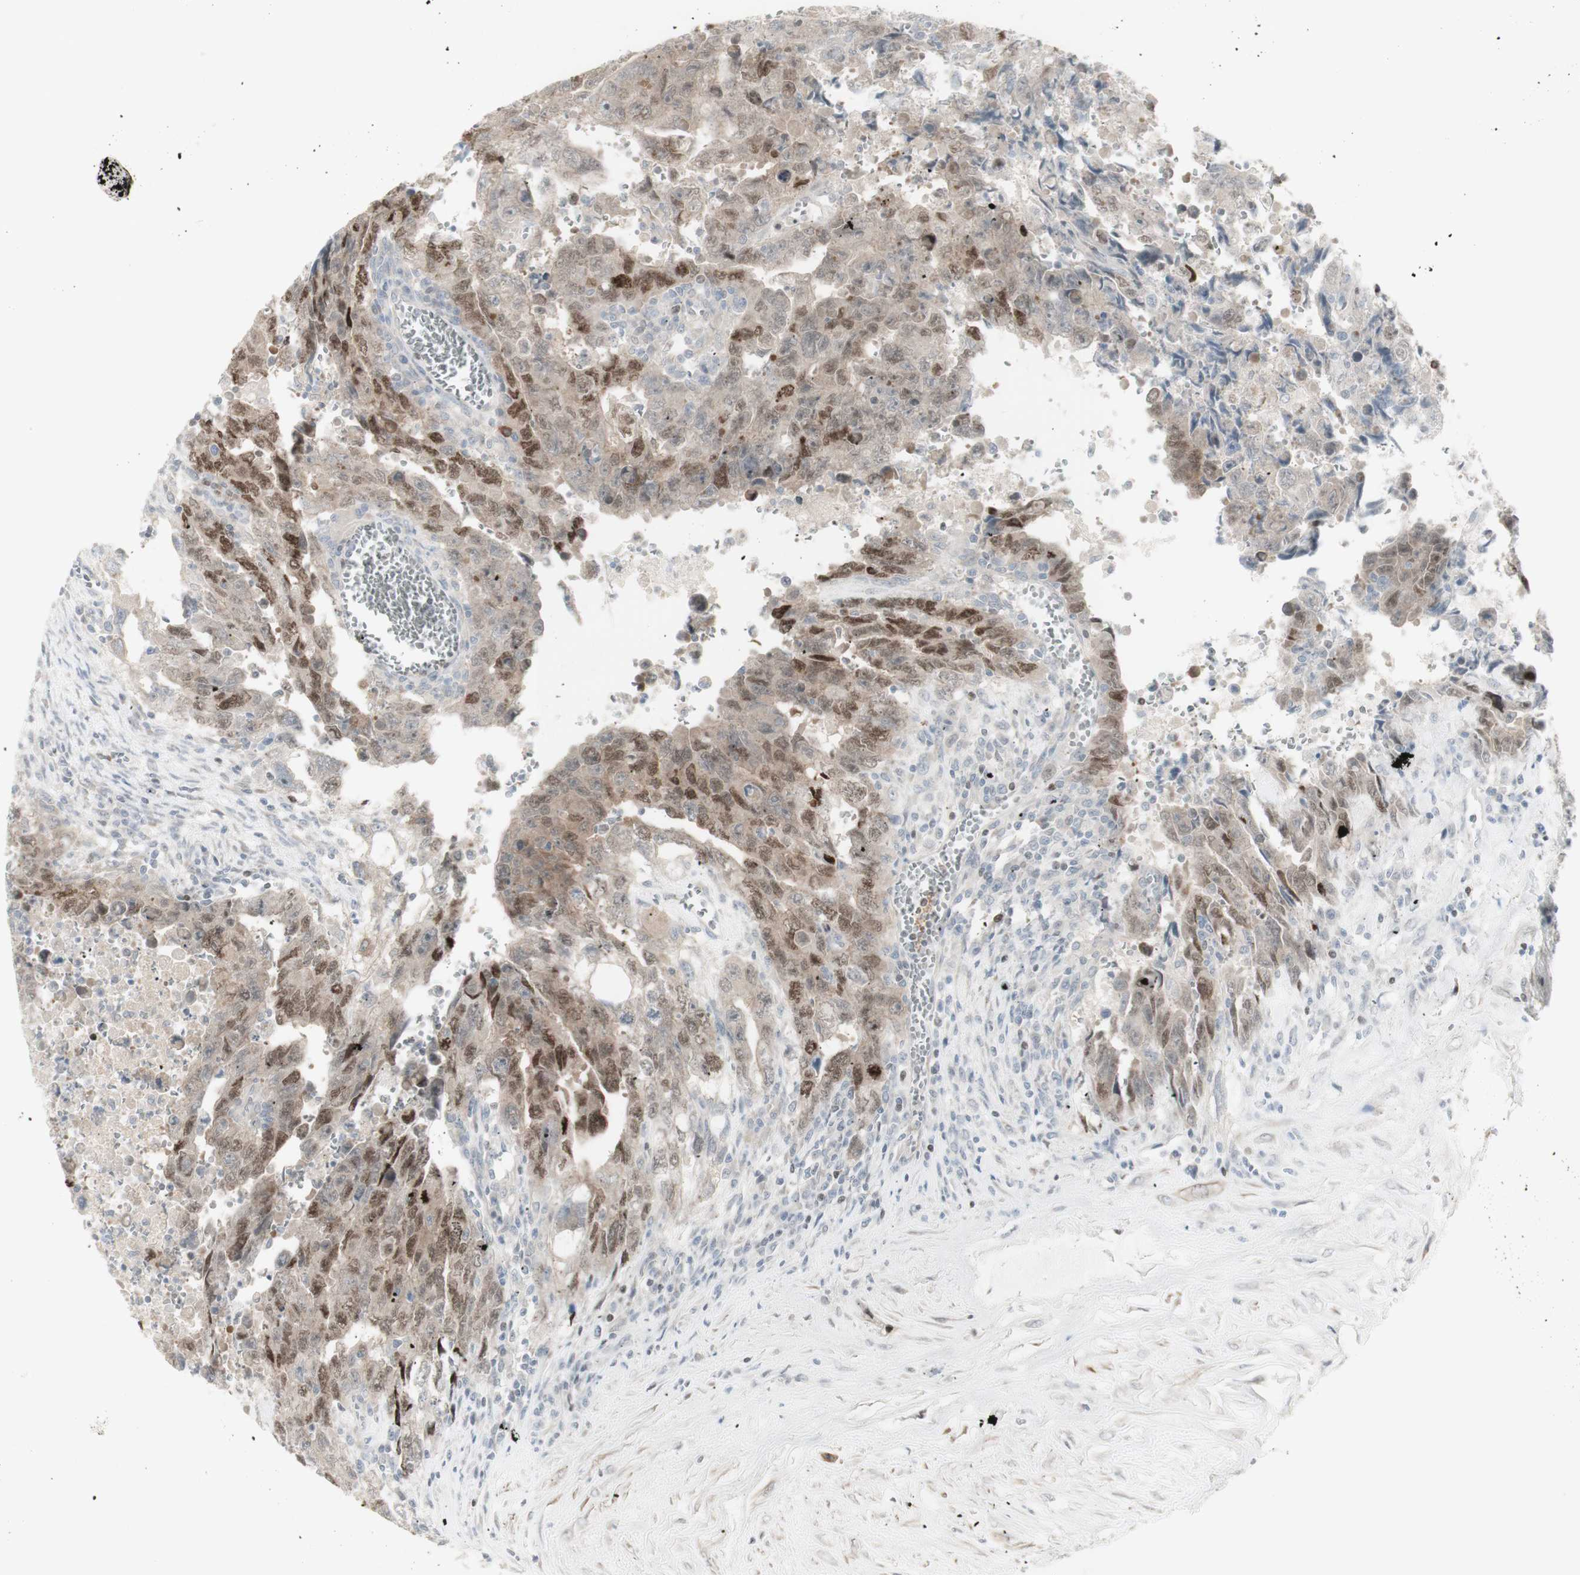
{"staining": {"intensity": "strong", "quantity": "25%-75%", "location": "cytoplasmic/membranous,nuclear"}, "tissue": "testis cancer", "cell_type": "Tumor cells", "image_type": "cancer", "snomed": [{"axis": "morphology", "description": "Carcinoma, Embryonal, NOS"}, {"axis": "topography", "description": "Testis"}], "caption": "Testis cancer (embryonal carcinoma) stained with DAB immunohistochemistry exhibits high levels of strong cytoplasmic/membranous and nuclear positivity in about 25%-75% of tumor cells. Immunohistochemistry stains the protein in brown and the nuclei are stained blue.", "gene": "C1orf116", "patient": {"sex": "male", "age": 28}}